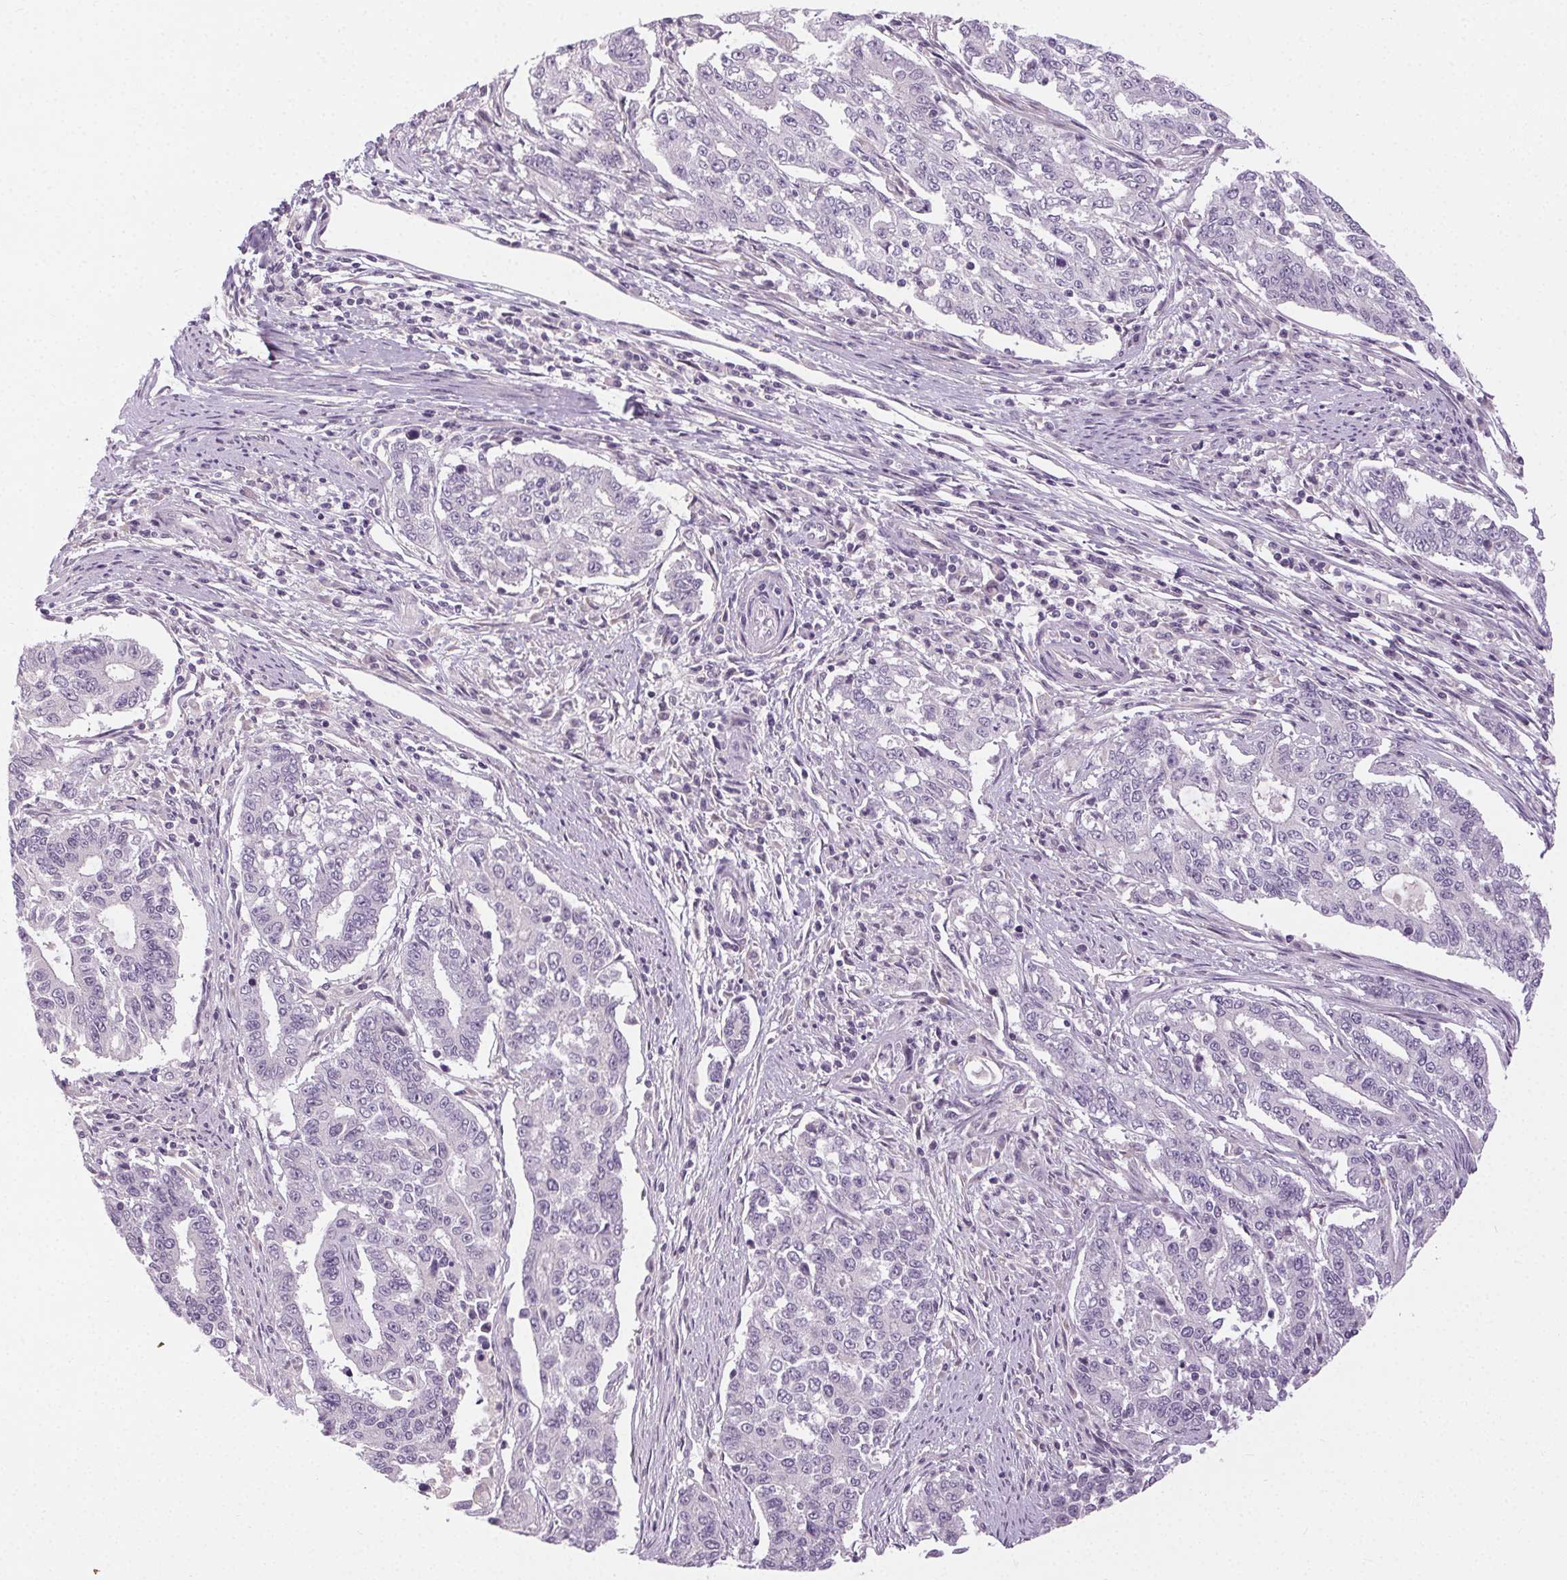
{"staining": {"intensity": "negative", "quantity": "none", "location": "none"}, "tissue": "endometrial cancer", "cell_type": "Tumor cells", "image_type": "cancer", "snomed": [{"axis": "morphology", "description": "Adenocarcinoma, NOS"}, {"axis": "topography", "description": "Uterus"}], "caption": "Immunohistochemistry histopathology image of adenocarcinoma (endometrial) stained for a protein (brown), which demonstrates no staining in tumor cells.", "gene": "FAM168A", "patient": {"sex": "female", "age": 59}}